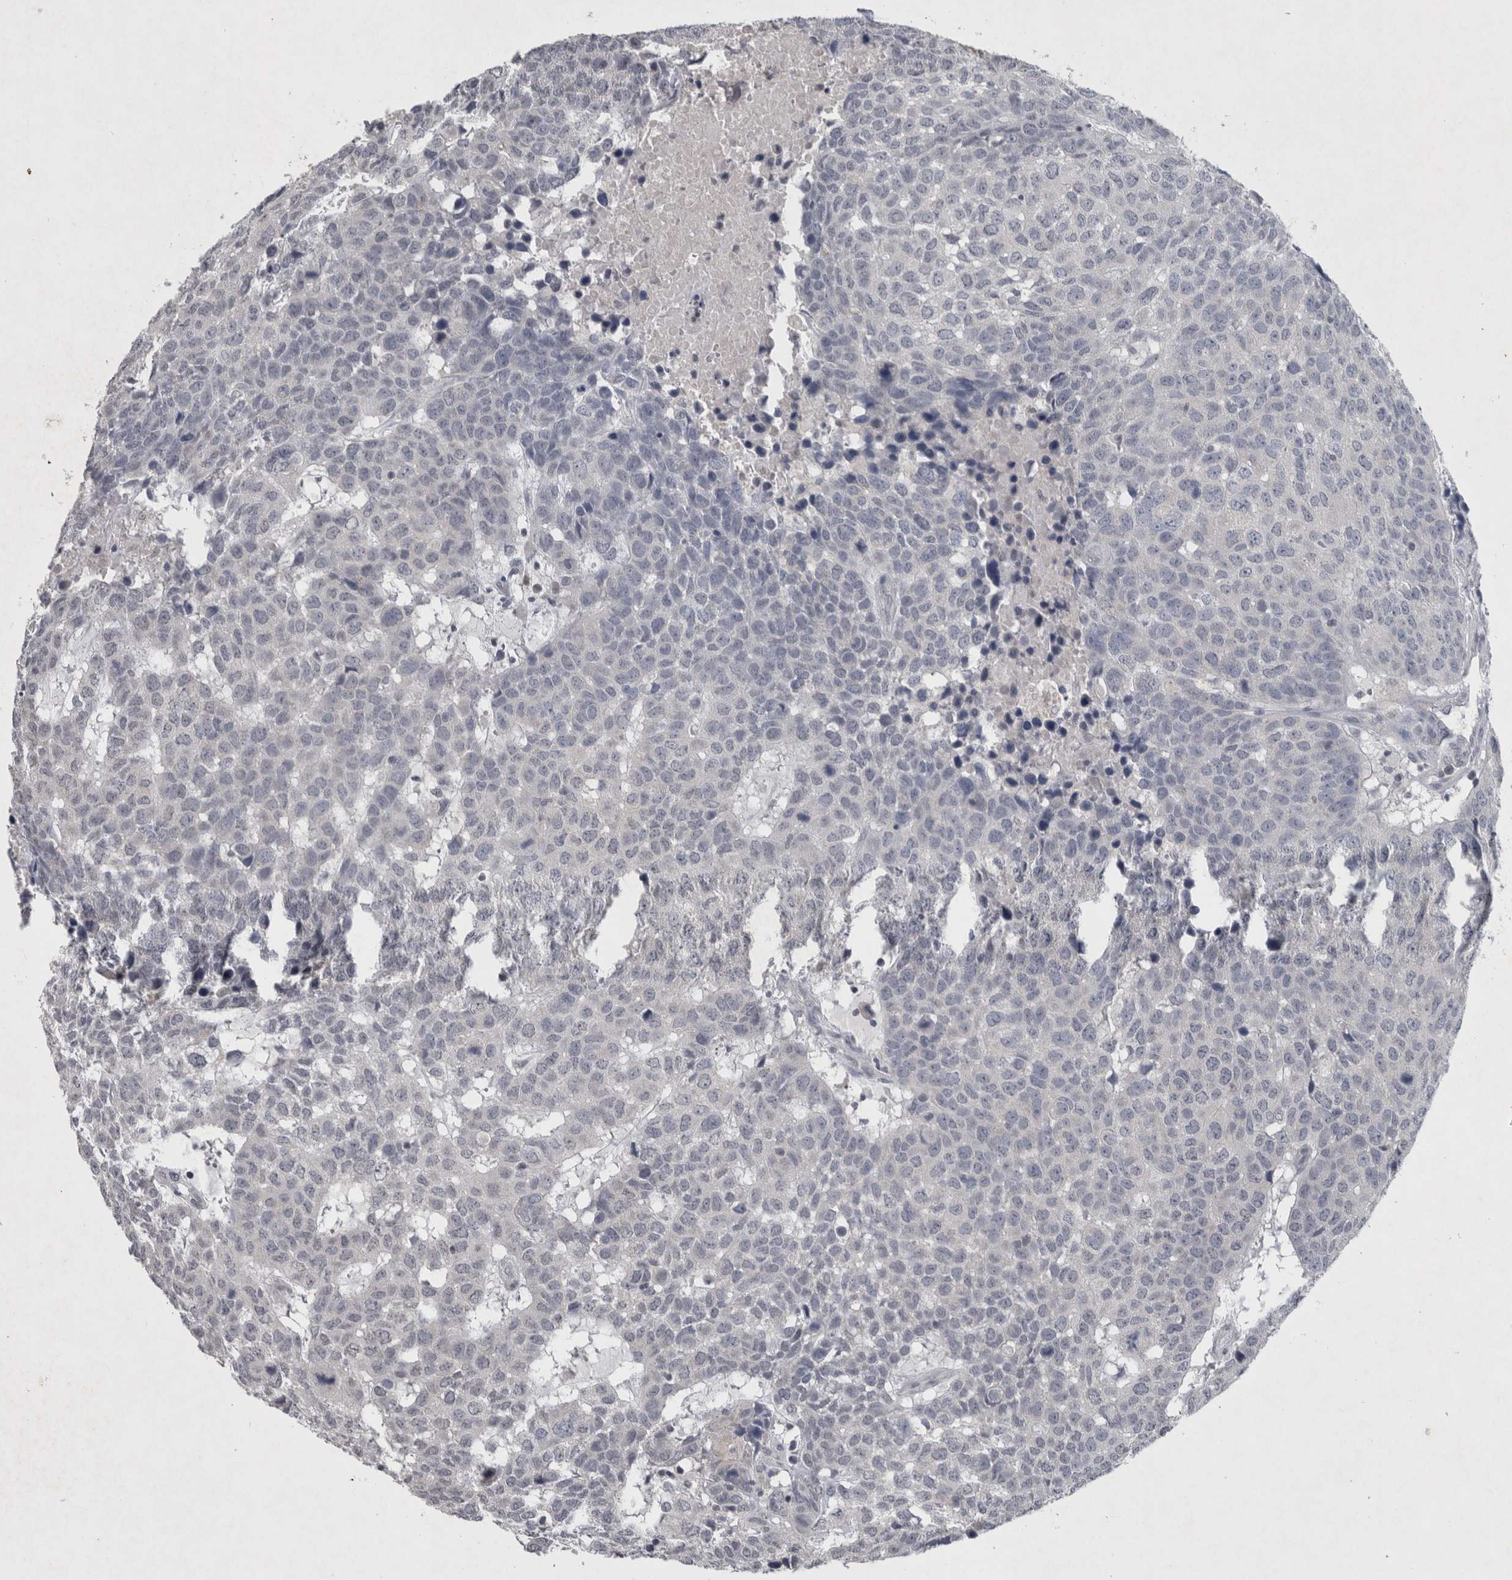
{"staining": {"intensity": "negative", "quantity": "none", "location": "none"}, "tissue": "head and neck cancer", "cell_type": "Tumor cells", "image_type": "cancer", "snomed": [{"axis": "morphology", "description": "Squamous cell carcinoma, NOS"}, {"axis": "topography", "description": "Head-Neck"}], "caption": "Squamous cell carcinoma (head and neck) was stained to show a protein in brown. There is no significant staining in tumor cells.", "gene": "WNT7A", "patient": {"sex": "male", "age": 66}}